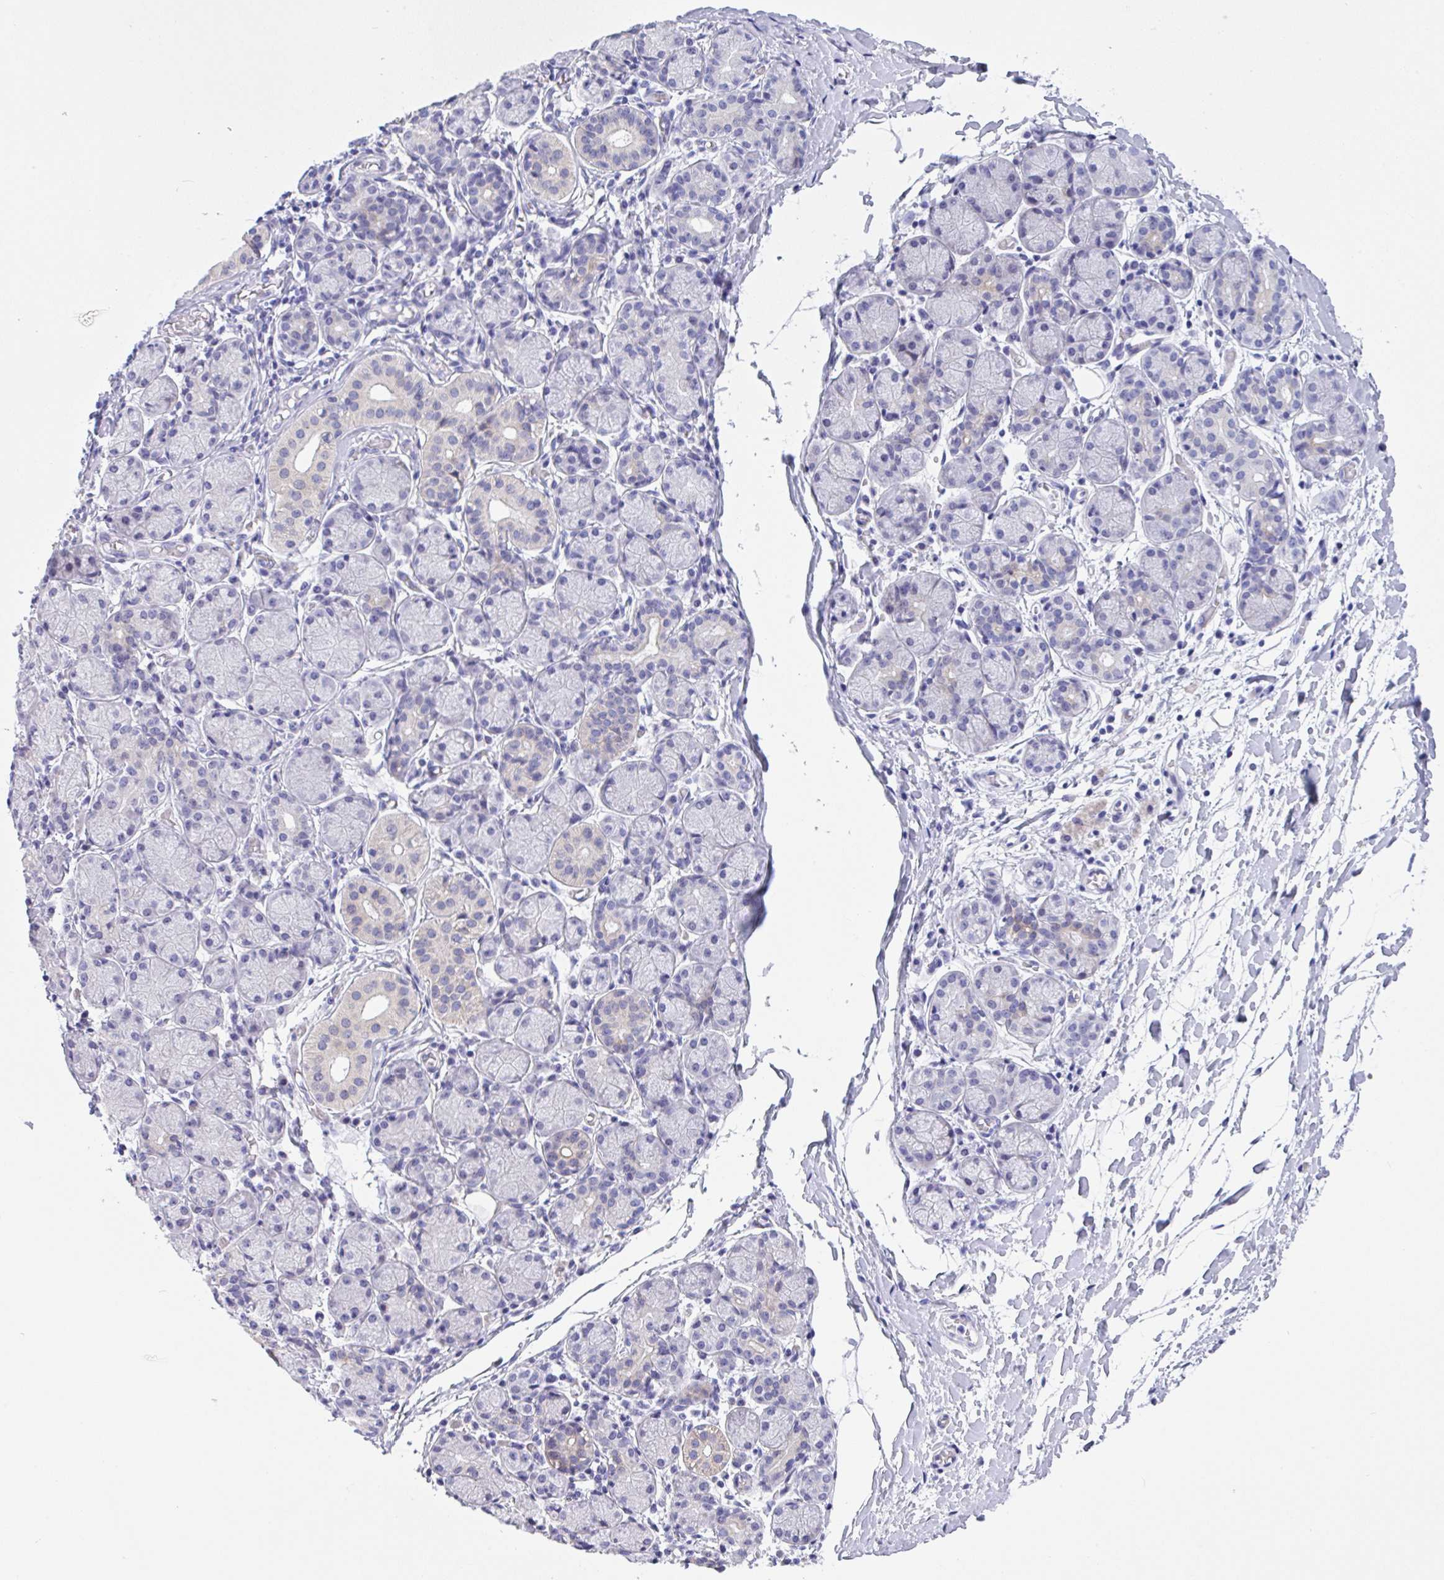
{"staining": {"intensity": "negative", "quantity": "none", "location": "none"}, "tissue": "salivary gland", "cell_type": "Glandular cells", "image_type": "normal", "snomed": [{"axis": "morphology", "description": "Normal tissue, NOS"}, {"axis": "topography", "description": "Salivary gland"}], "caption": "IHC histopathology image of normal salivary gland stained for a protein (brown), which displays no staining in glandular cells.", "gene": "YBX2", "patient": {"sex": "female", "age": 24}}